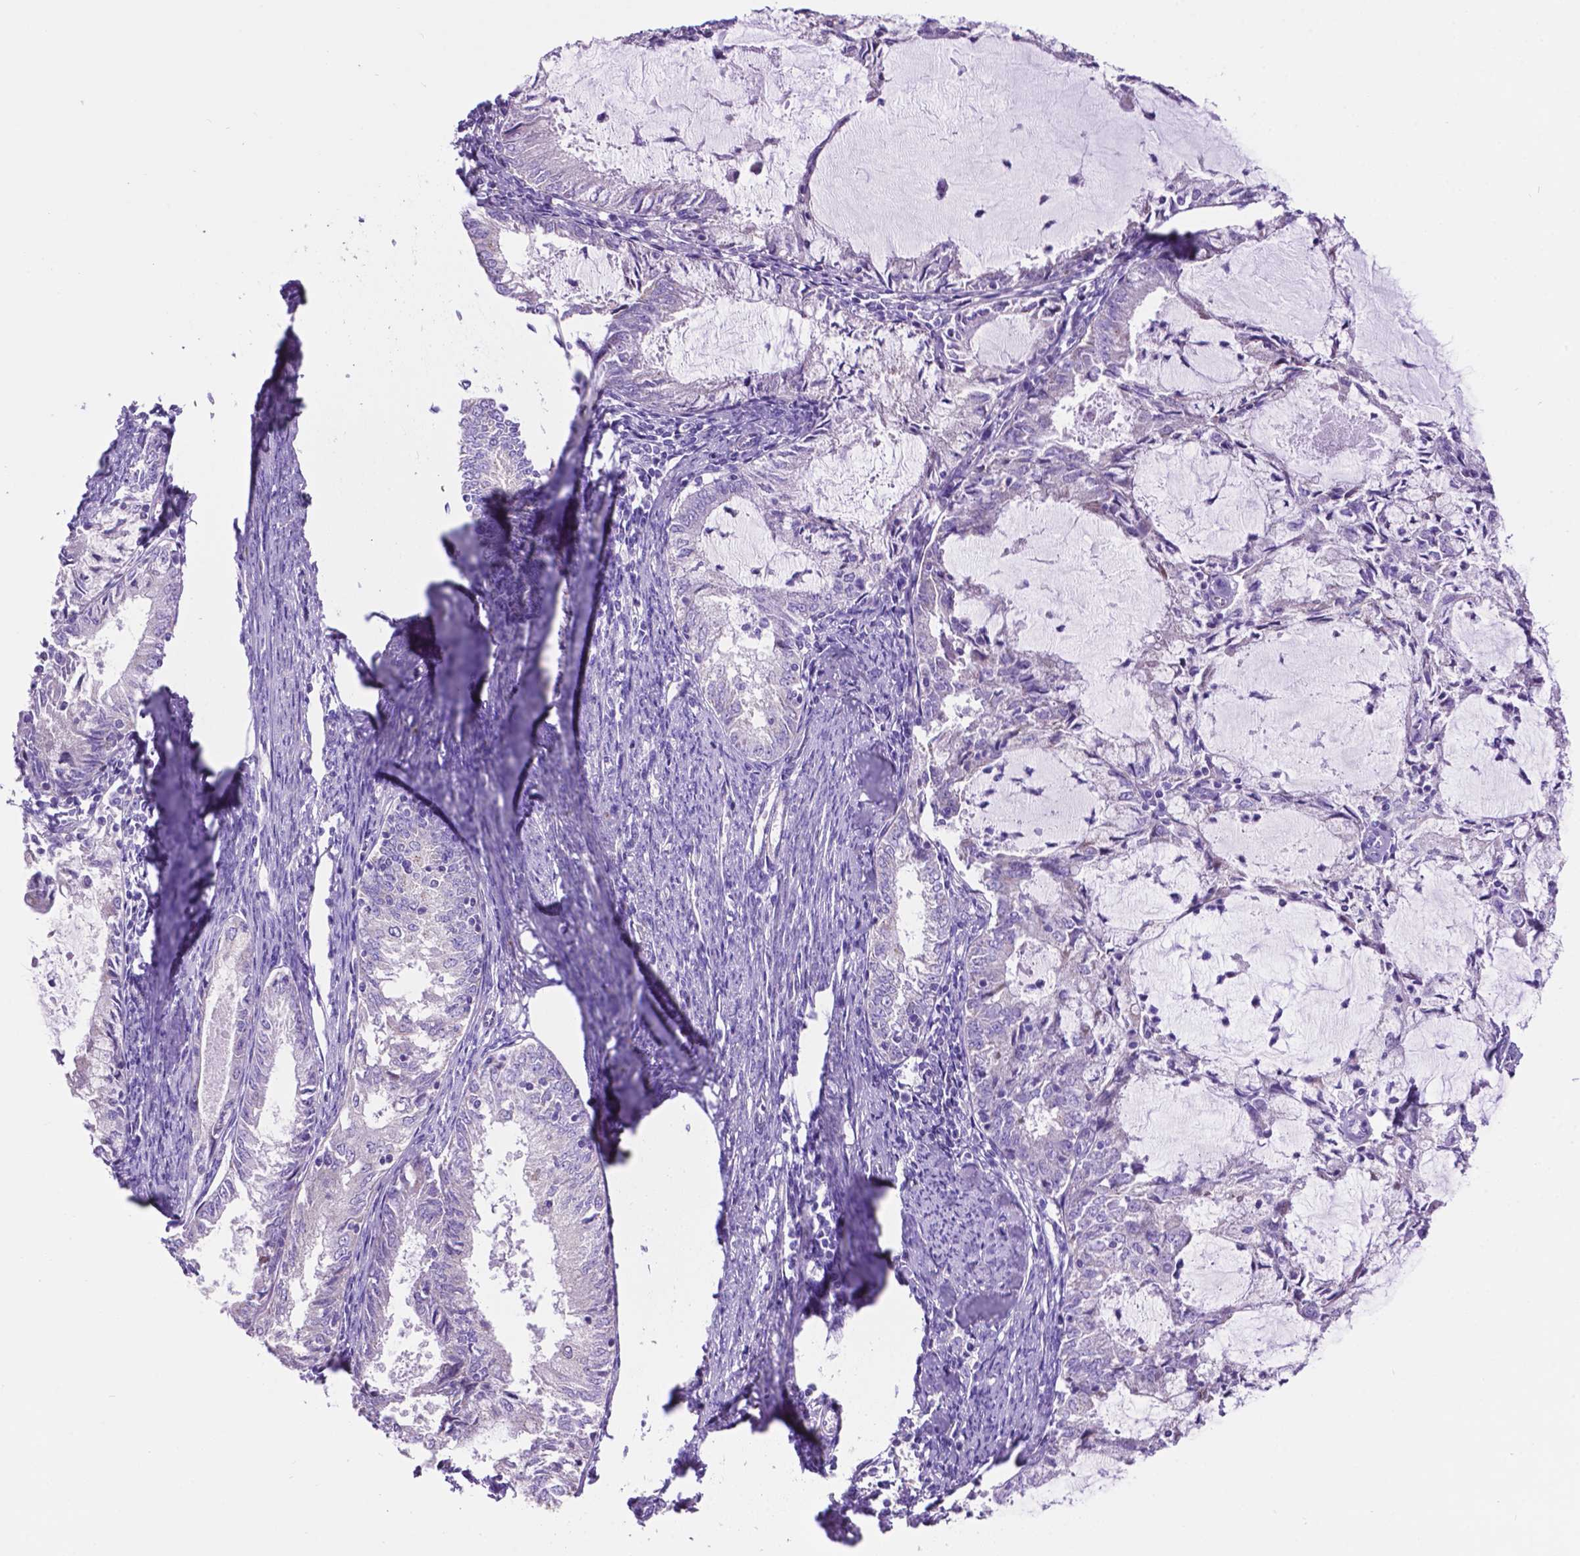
{"staining": {"intensity": "negative", "quantity": "none", "location": "none"}, "tissue": "endometrial cancer", "cell_type": "Tumor cells", "image_type": "cancer", "snomed": [{"axis": "morphology", "description": "Adenocarcinoma, NOS"}, {"axis": "topography", "description": "Endometrium"}], "caption": "There is no significant expression in tumor cells of adenocarcinoma (endometrial).", "gene": "TMEM121B", "patient": {"sex": "female", "age": 57}}